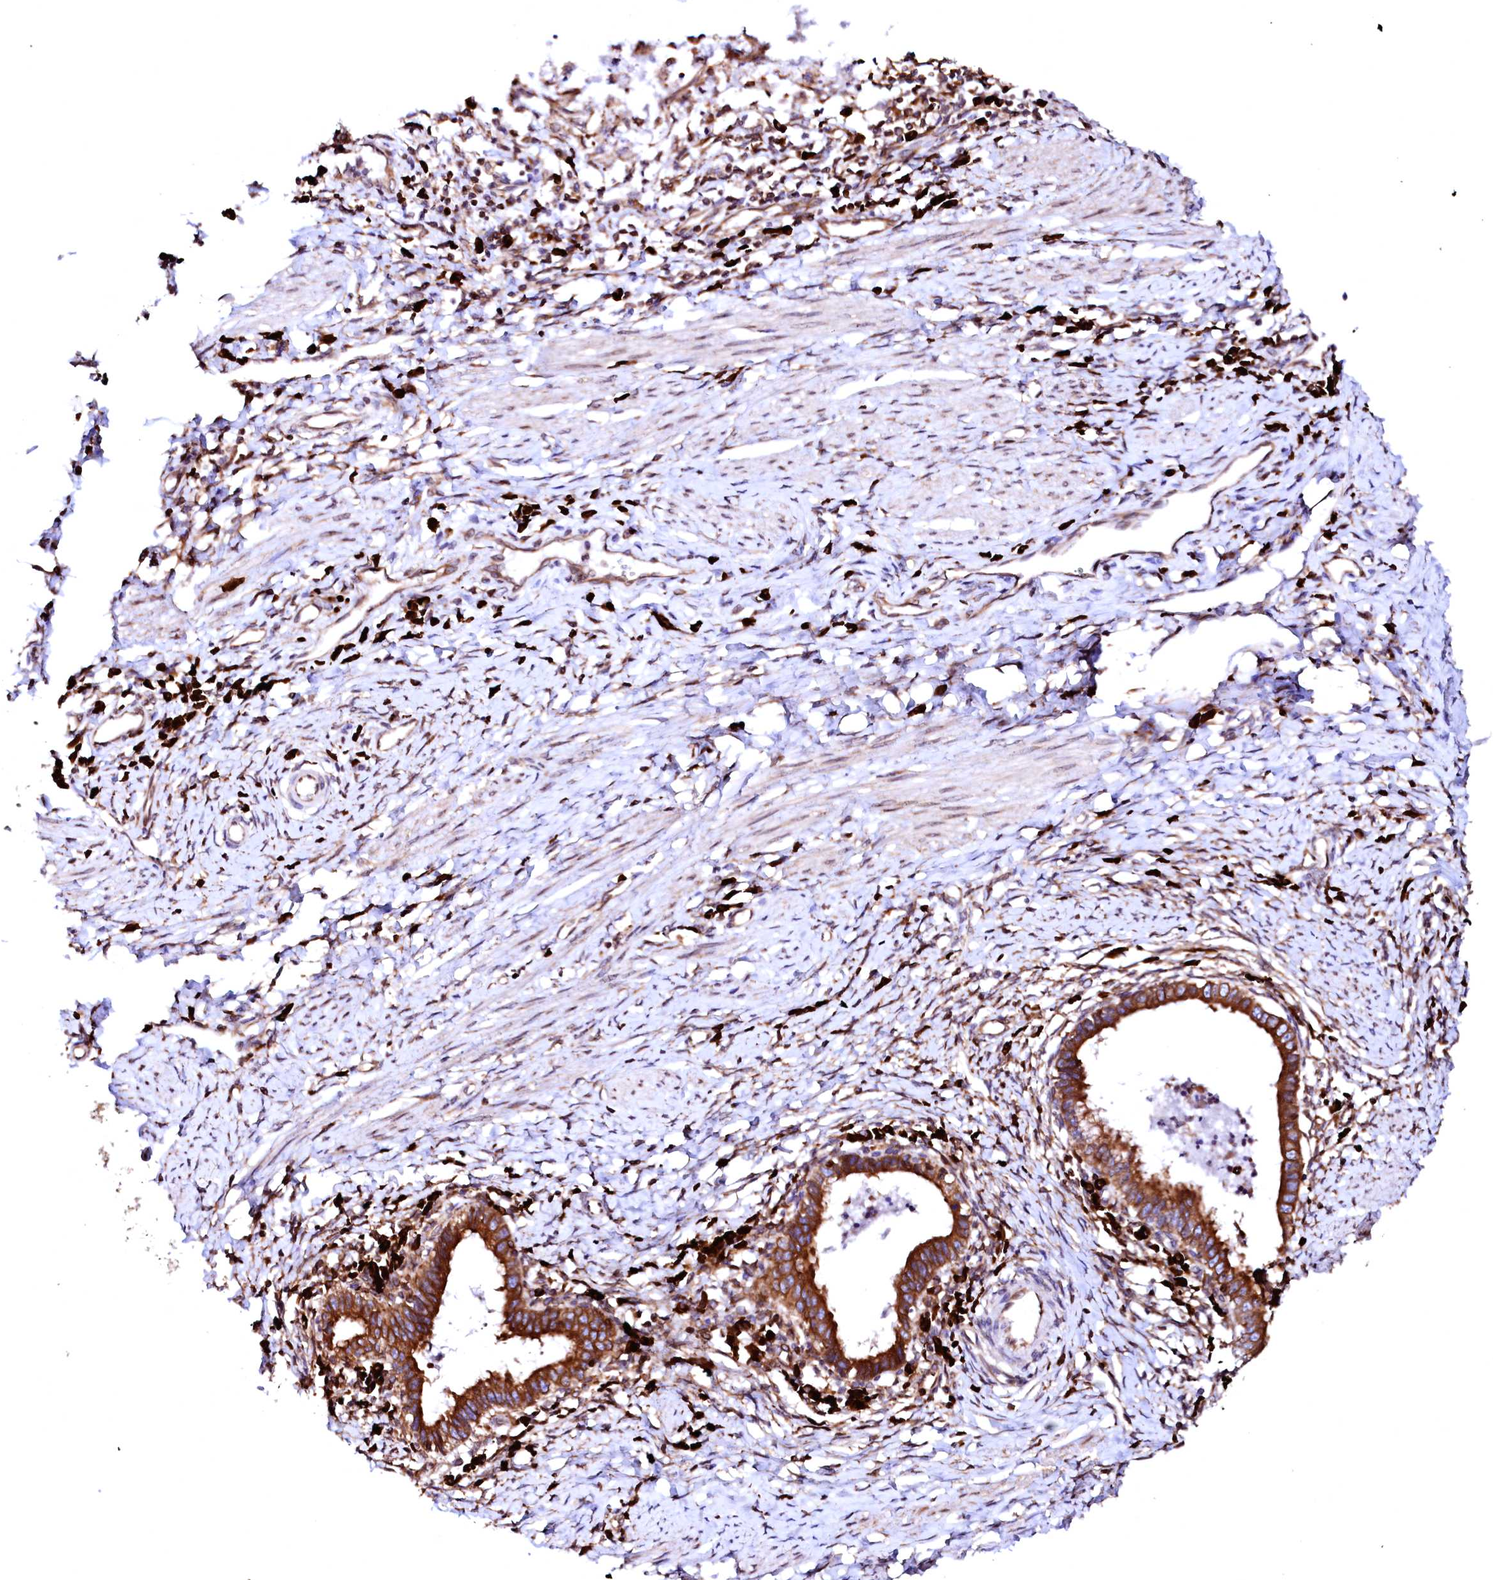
{"staining": {"intensity": "strong", "quantity": ">75%", "location": "cytoplasmic/membranous"}, "tissue": "cervical cancer", "cell_type": "Tumor cells", "image_type": "cancer", "snomed": [{"axis": "morphology", "description": "Adenocarcinoma, NOS"}, {"axis": "topography", "description": "Cervix"}], "caption": "Immunohistochemical staining of human cervical cancer (adenocarcinoma) shows high levels of strong cytoplasmic/membranous protein positivity in about >75% of tumor cells. (DAB (3,3'-diaminobenzidine) IHC with brightfield microscopy, high magnification).", "gene": "DERL1", "patient": {"sex": "female", "age": 36}}